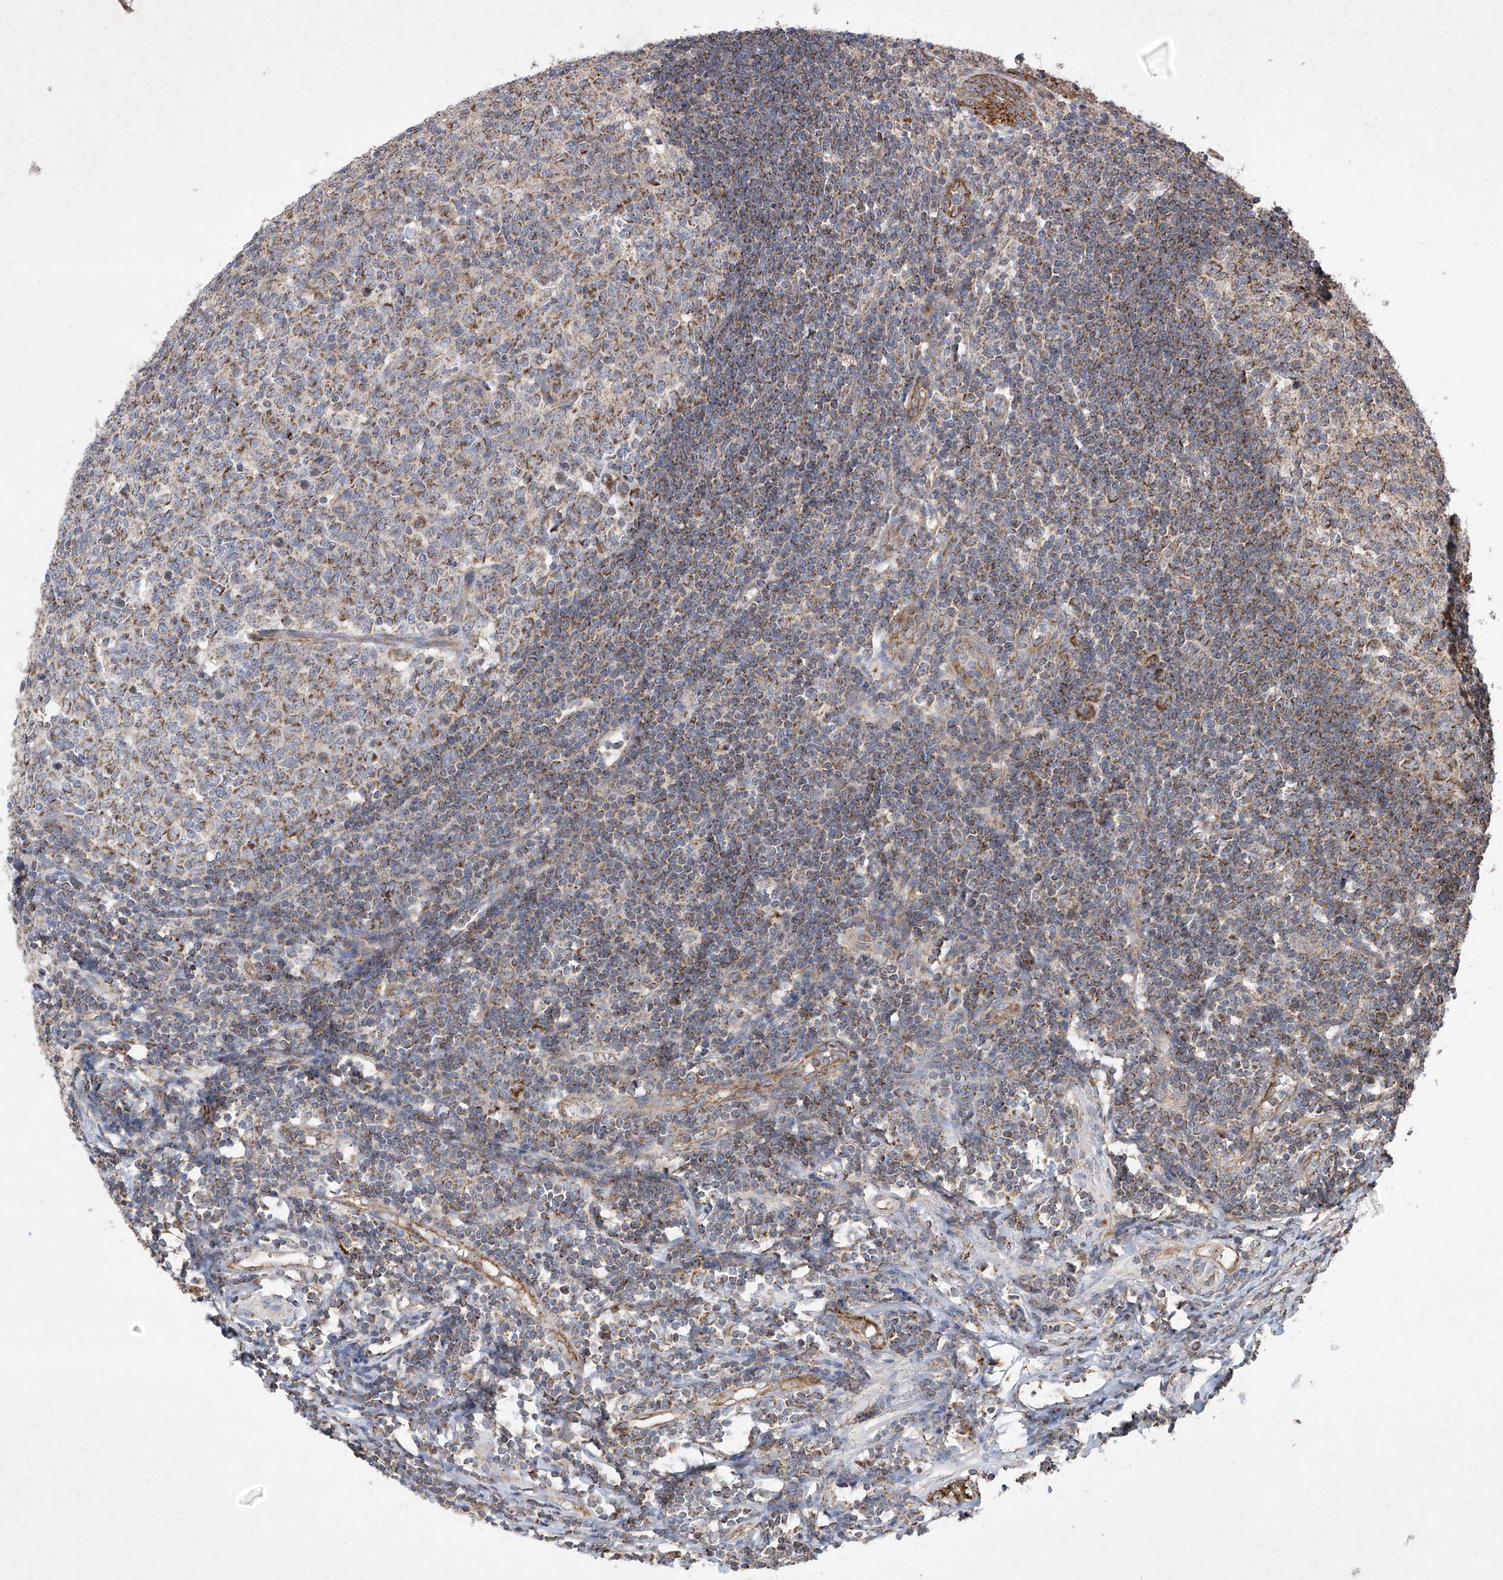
{"staining": {"intensity": "strong", "quantity": ">75%", "location": "cytoplasmic/membranous"}, "tissue": "appendix", "cell_type": "Glandular cells", "image_type": "normal", "snomed": [{"axis": "morphology", "description": "Normal tissue, NOS"}, {"axis": "topography", "description": "Appendix"}], "caption": "IHC of unremarkable appendix shows high levels of strong cytoplasmic/membranous expression in about >75% of glandular cells. The protein of interest is shown in brown color, while the nuclei are stained blue.", "gene": "UQCC1", "patient": {"sex": "female", "age": 54}}